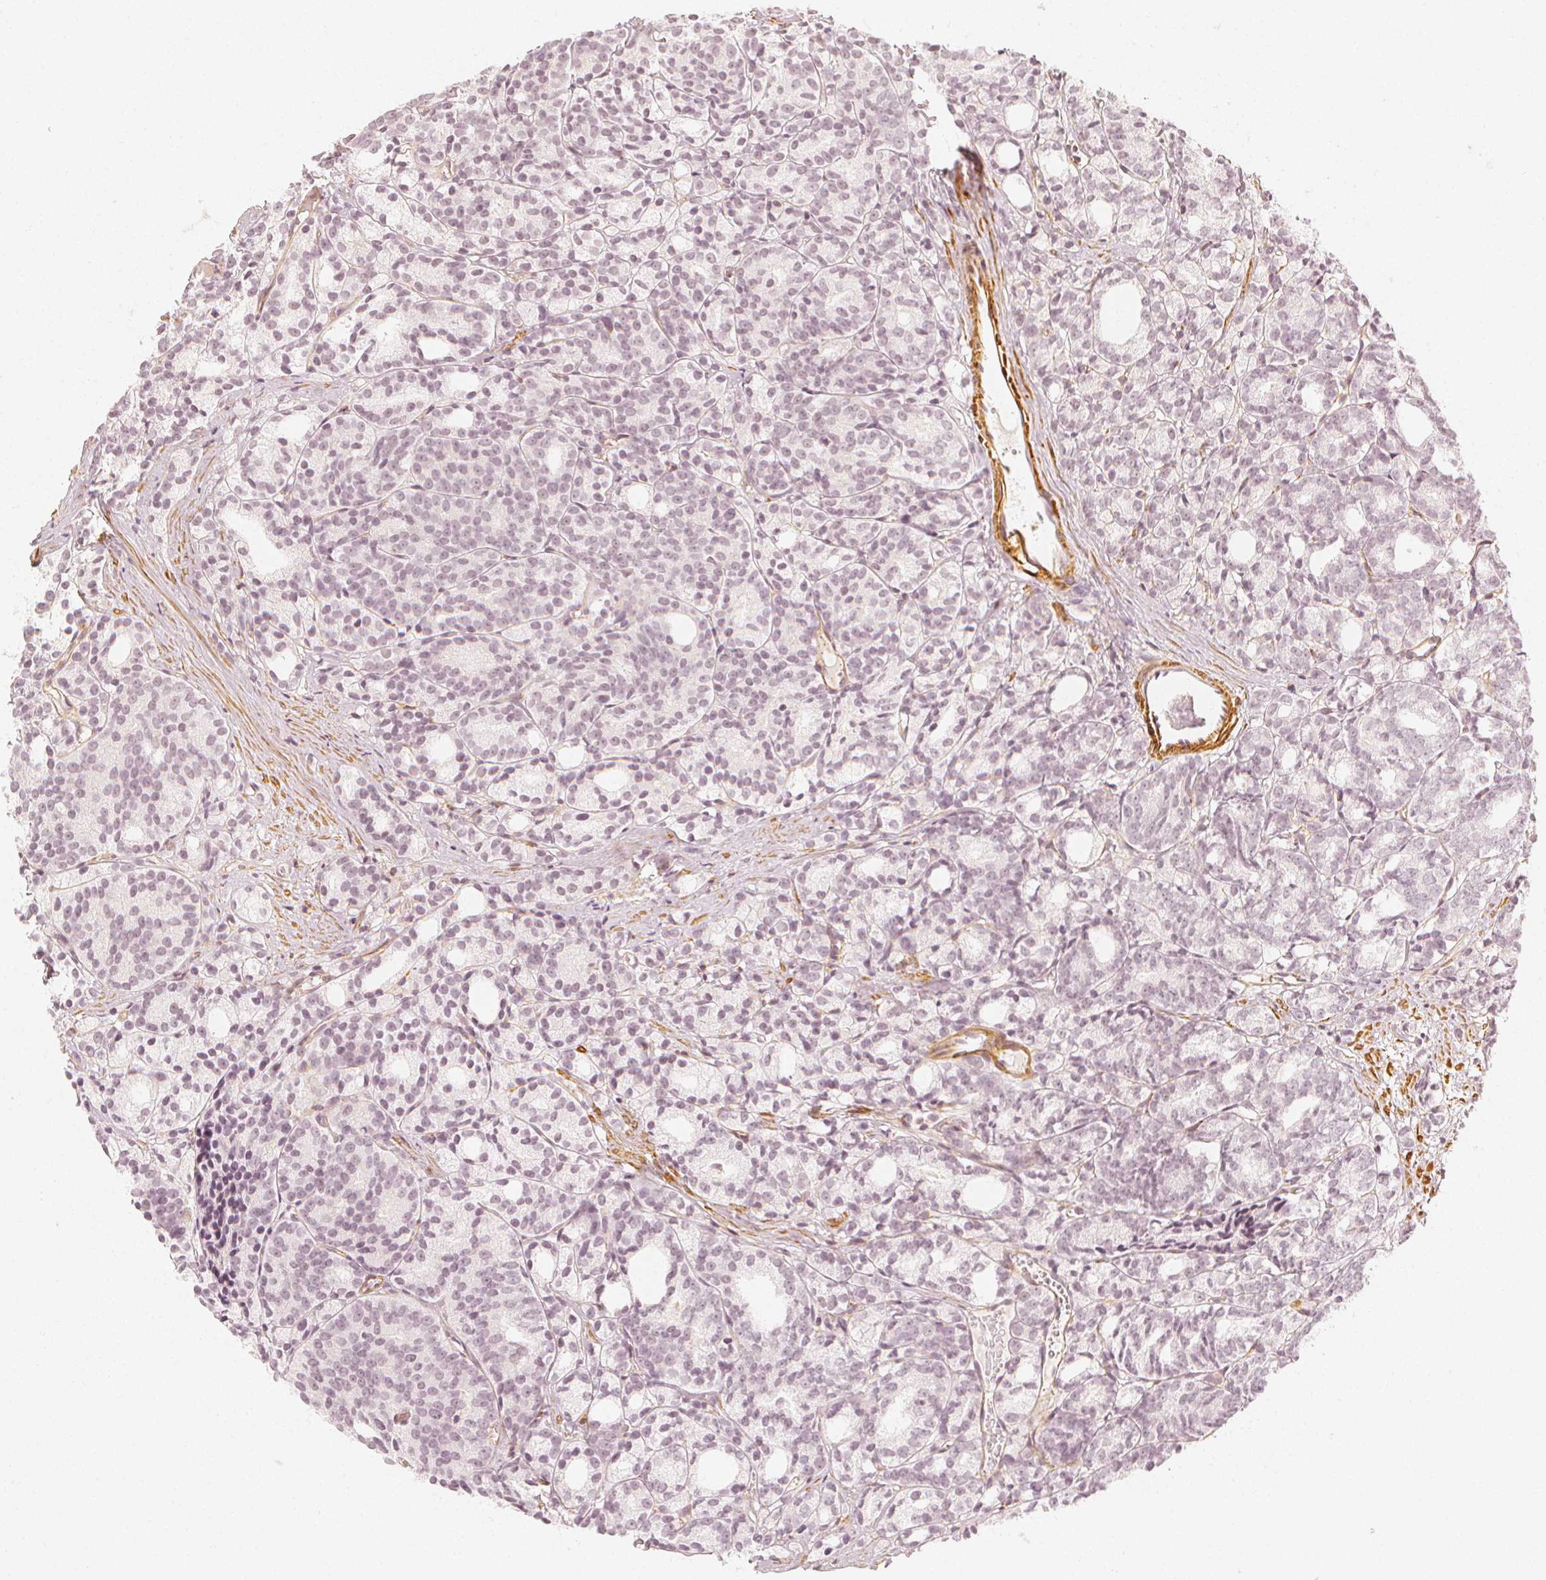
{"staining": {"intensity": "weak", "quantity": "<25%", "location": "nuclear"}, "tissue": "prostate cancer", "cell_type": "Tumor cells", "image_type": "cancer", "snomed": [{"axis": "morphology", "description": "Adenocarcinoma, High grade"}, {"axis": "topography", "description": "Prostate"}], "caption": "This is an immunohistochemistry photomicrograph of human prostate cancer. There is no expression in tumor cells.", "gene": "ARHGAP26", "patient": {"sex": "male", "age": 53}}